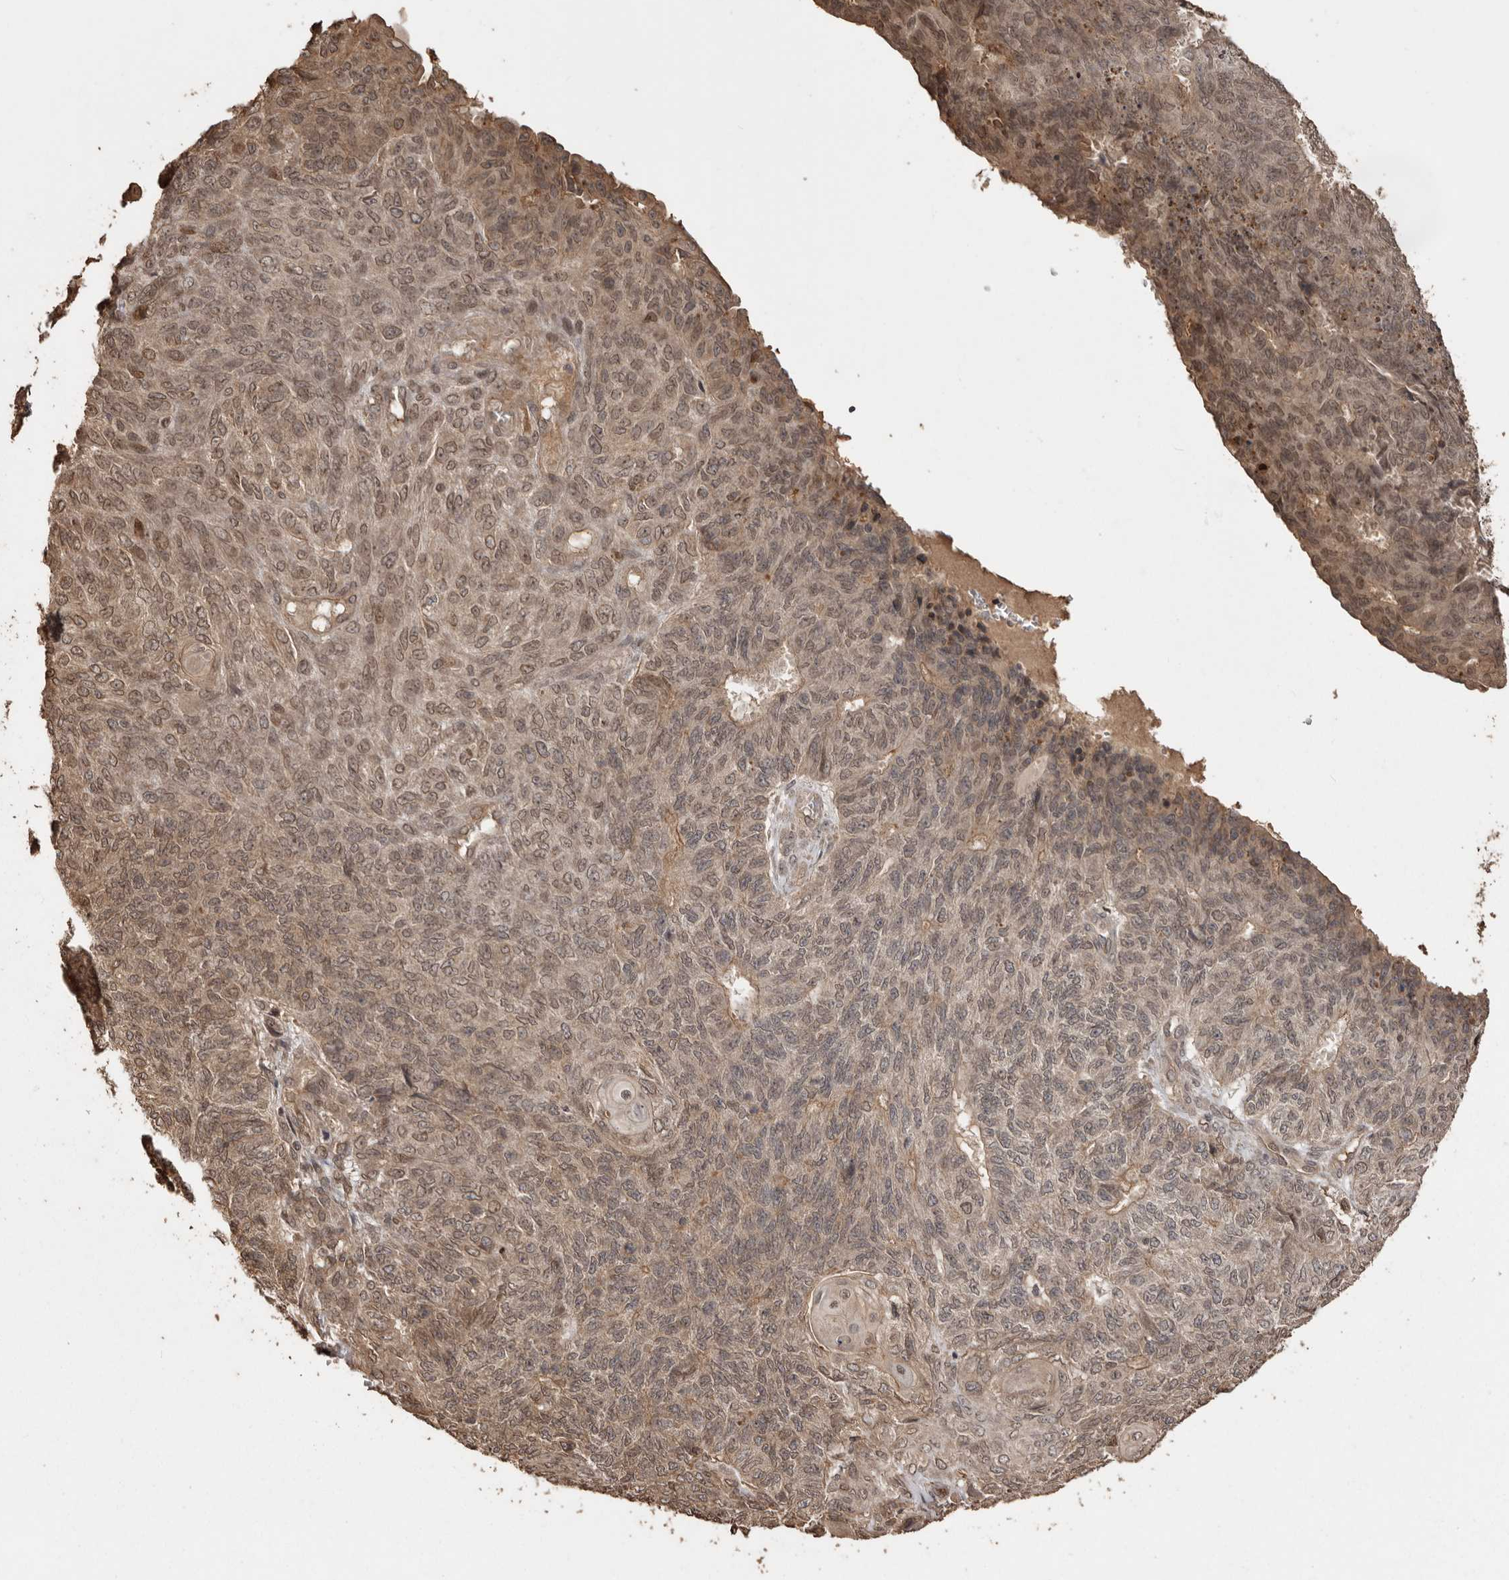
{"staining": {"intensity": "moderate", "quantity": ">75%", "location": "cytoplasmic/membranous,nuclear"}, "tissue": "endometrial cancer", "cell_type": "Tumor cells", "image_type": "cancer", "snomed": [{"axis": "morphology", "description": "Adenocarcinoma, NOS"}, {"axis": "topography", "description": "Endometrium"}], "caption": "Protein analysis of endometrial adenocarcinoma tissue demonstrates moderate cytoplasmic/membranous and nuclear staining in about >75% of tumor cells.", "gene": "NUP43", "patient": {"sex": "female", "age": 32}}